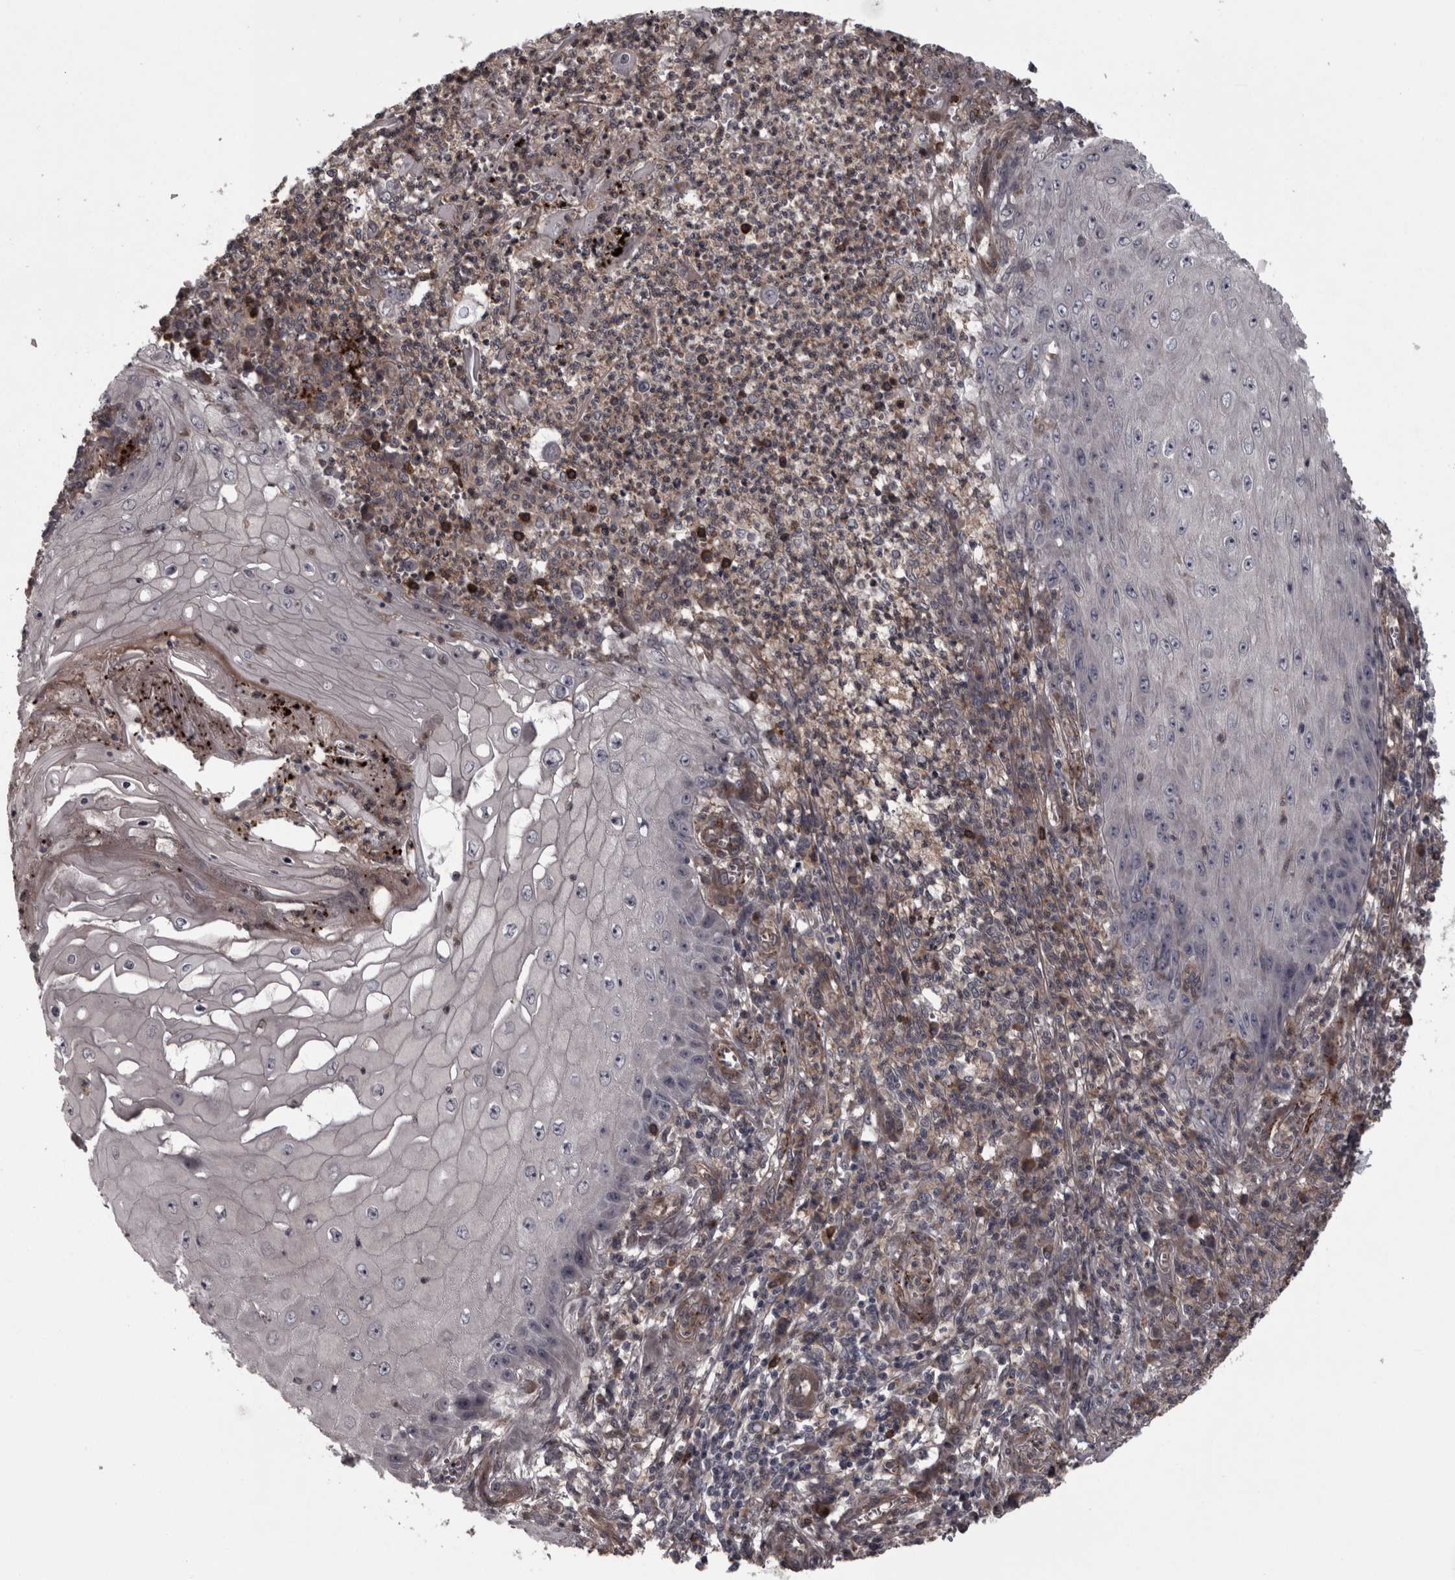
{"staining": {"intensity": "negative", "quantity": "none", "location": "none"}, "tissue": "skin cancer", "cell_type": "Tumor cells", "image_type": "cancer", "snomed": [{"axis": "morphology", "description": "Squamous cell carcinoma, NOS"}, {"axis": "topography", "description": "Skin"}], "caption": "Squamous cell carcinoma (skin) was stained to show a protein in brown. There is no significant positivity in tumor cells. (DAB IHC visualized using brightfield microscopy, high magnification).", "gene": "RSU1", "patient": {"sex": "female", "age": 73}}